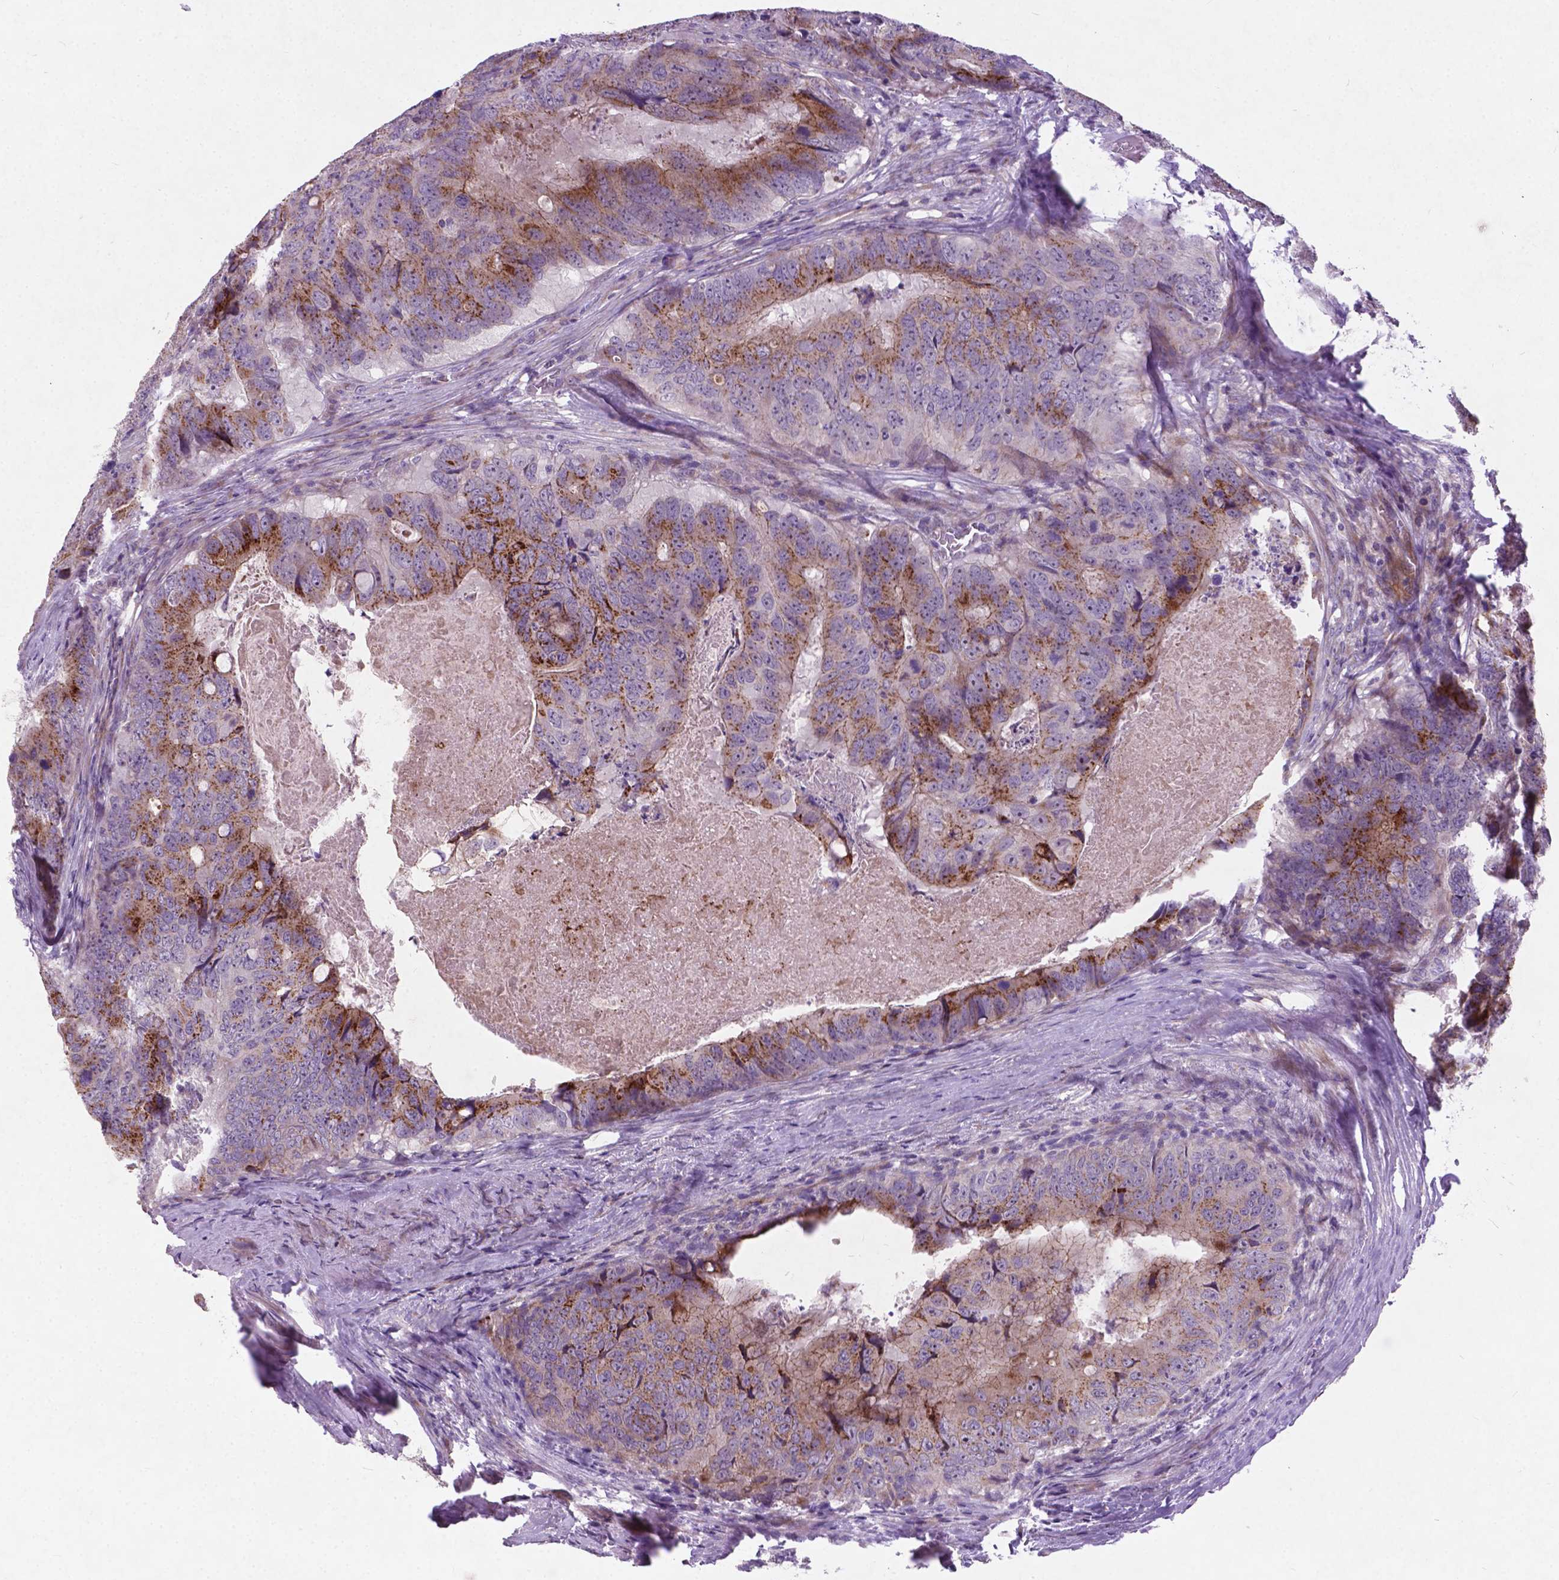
{"staining": {"intensity": "moderate", "quantity": ">75%", "location": "cytoplasmic/membranous"}, "tissue": "colorectal cancer", "cell_type": "Tumor cells", "image_type": "cancer", "snomed": [{"axis": "morphology", "description": "Adenocarcinoma, NOS"}, {"axis": "topography", "description": "Colon"}], "caption": "Immunohistochemical staining of adenocarcinoma (colorectal) reveals medium levels of moderate cytoplasmic/membranous positivity in about >75% of tumor cells.", "gene": "ATG4D", "patient": {"sex": "male", "age": 79}}